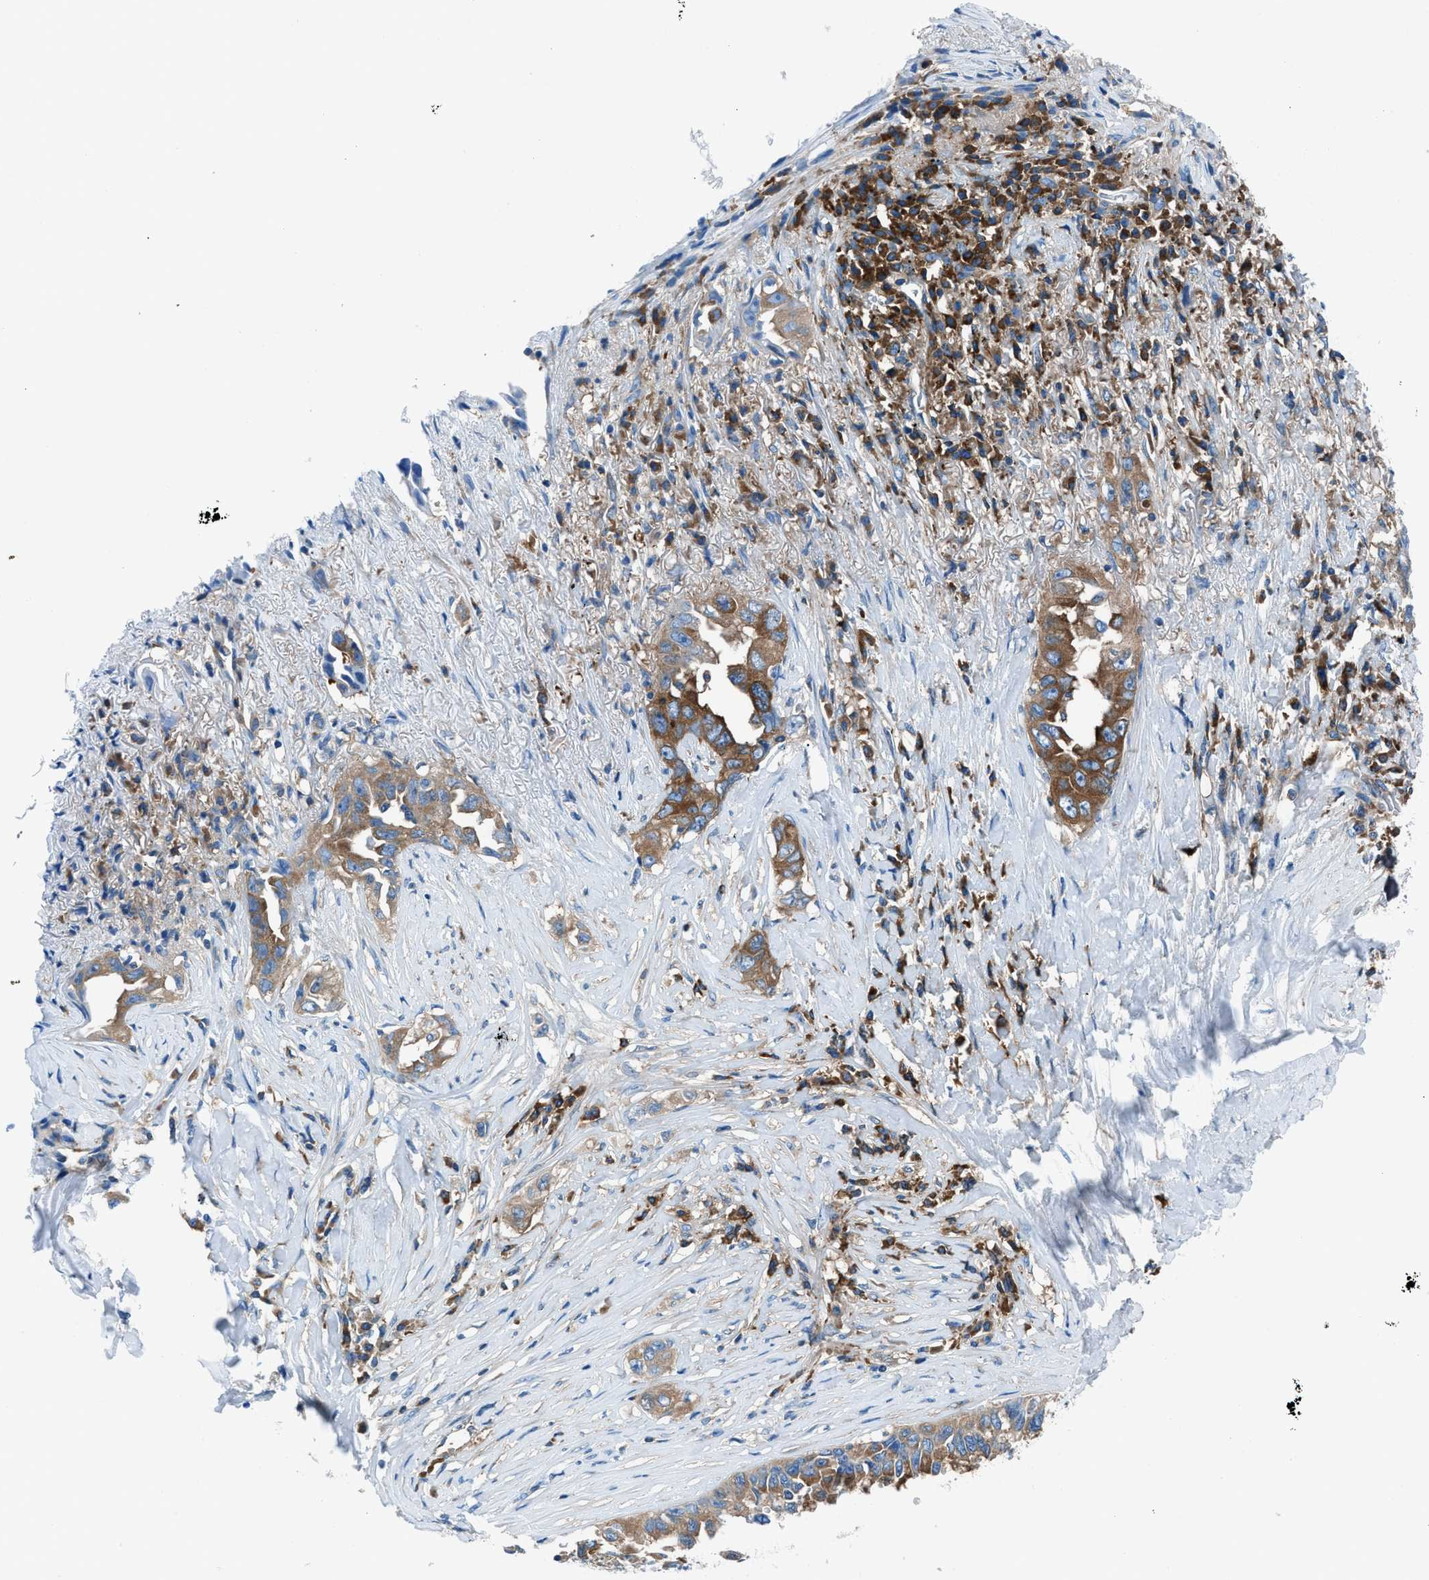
{"staining": {"intensity": "moderate", "quantity": ">75%", "location": "cytoplasmic/membranous"}, "tissue": "lung cancer", "cell_type": "Tumor cells", "image_type": "cancer", "snomed": [{"axis": "morphology", "description": "Adenocarcinoma, NOS"}, {"axis": "topography", "description": "Lung"}], "caption": "Lung cancer (adenocarcinoma) stained with a protein marker displays moderate staining in tumor cells.", "gene": "SARS1", "patient": {"sex": "female", "age": 51}}